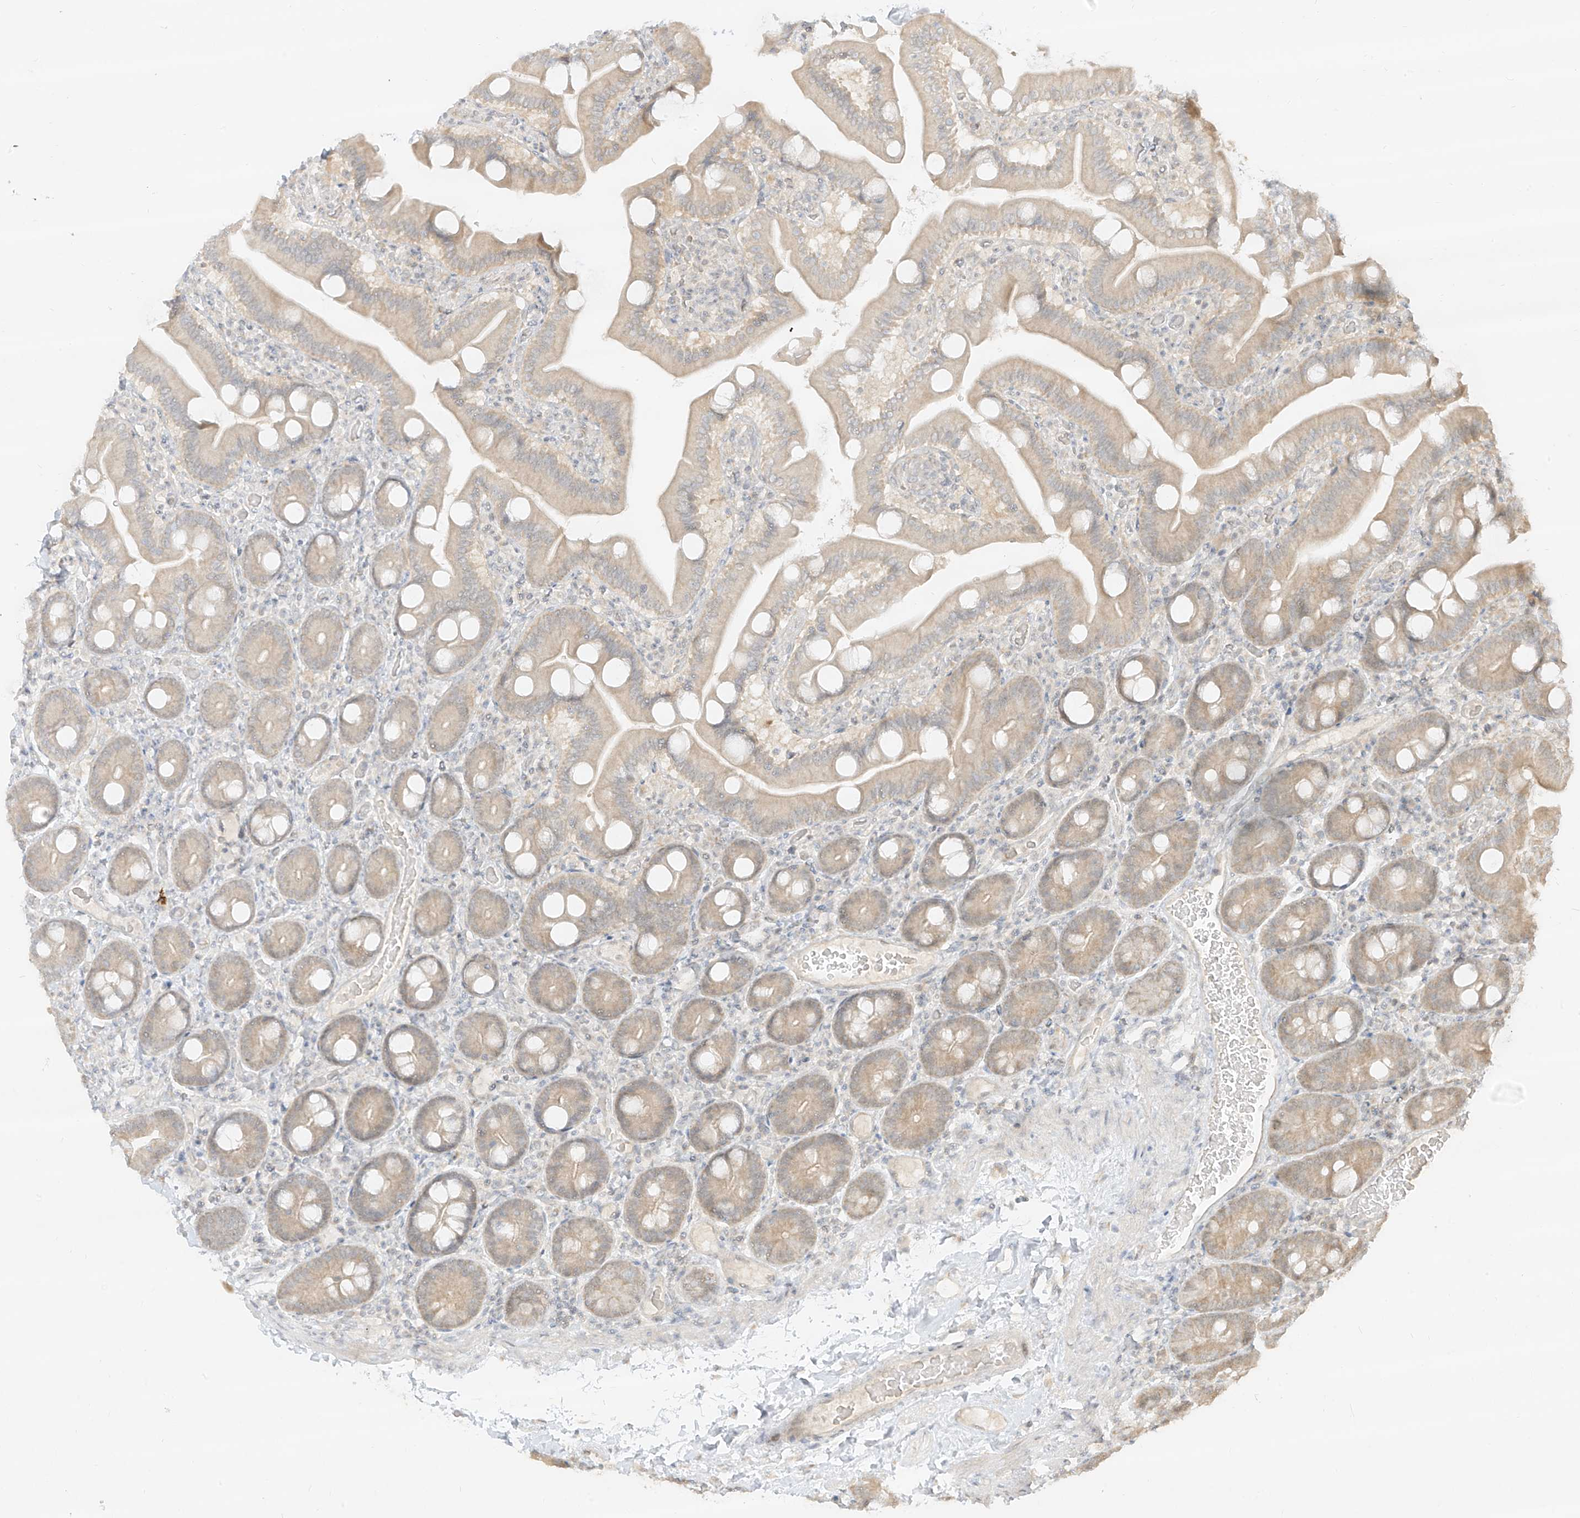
{"staining": {"intensity": "weak", "quantity": "25%-75%", "location": "cytoplasmic/membranous"}, "tissue": "duodenum", "cell_type": "Glandular cells", "image_type": "normal", "snomed": [{"axis": "morphology", "description": "Normal tissue, NOS"}, {"axis": "topography", "description": "Duodenum"}], "caption": "Protein analysis of unremarkable duodenum demonstrates weak cytoplasmic/membranous positivity in about 25%-75% of glandular cells. The staining is performed using DAB (3,3'-diaminobenzidine) brown chromogen to label protein expression. The nuclei are counter-stained blue using hematoxylin.", "gene": "LIPT1", "patient": {"sex": "male", "age": 55}}